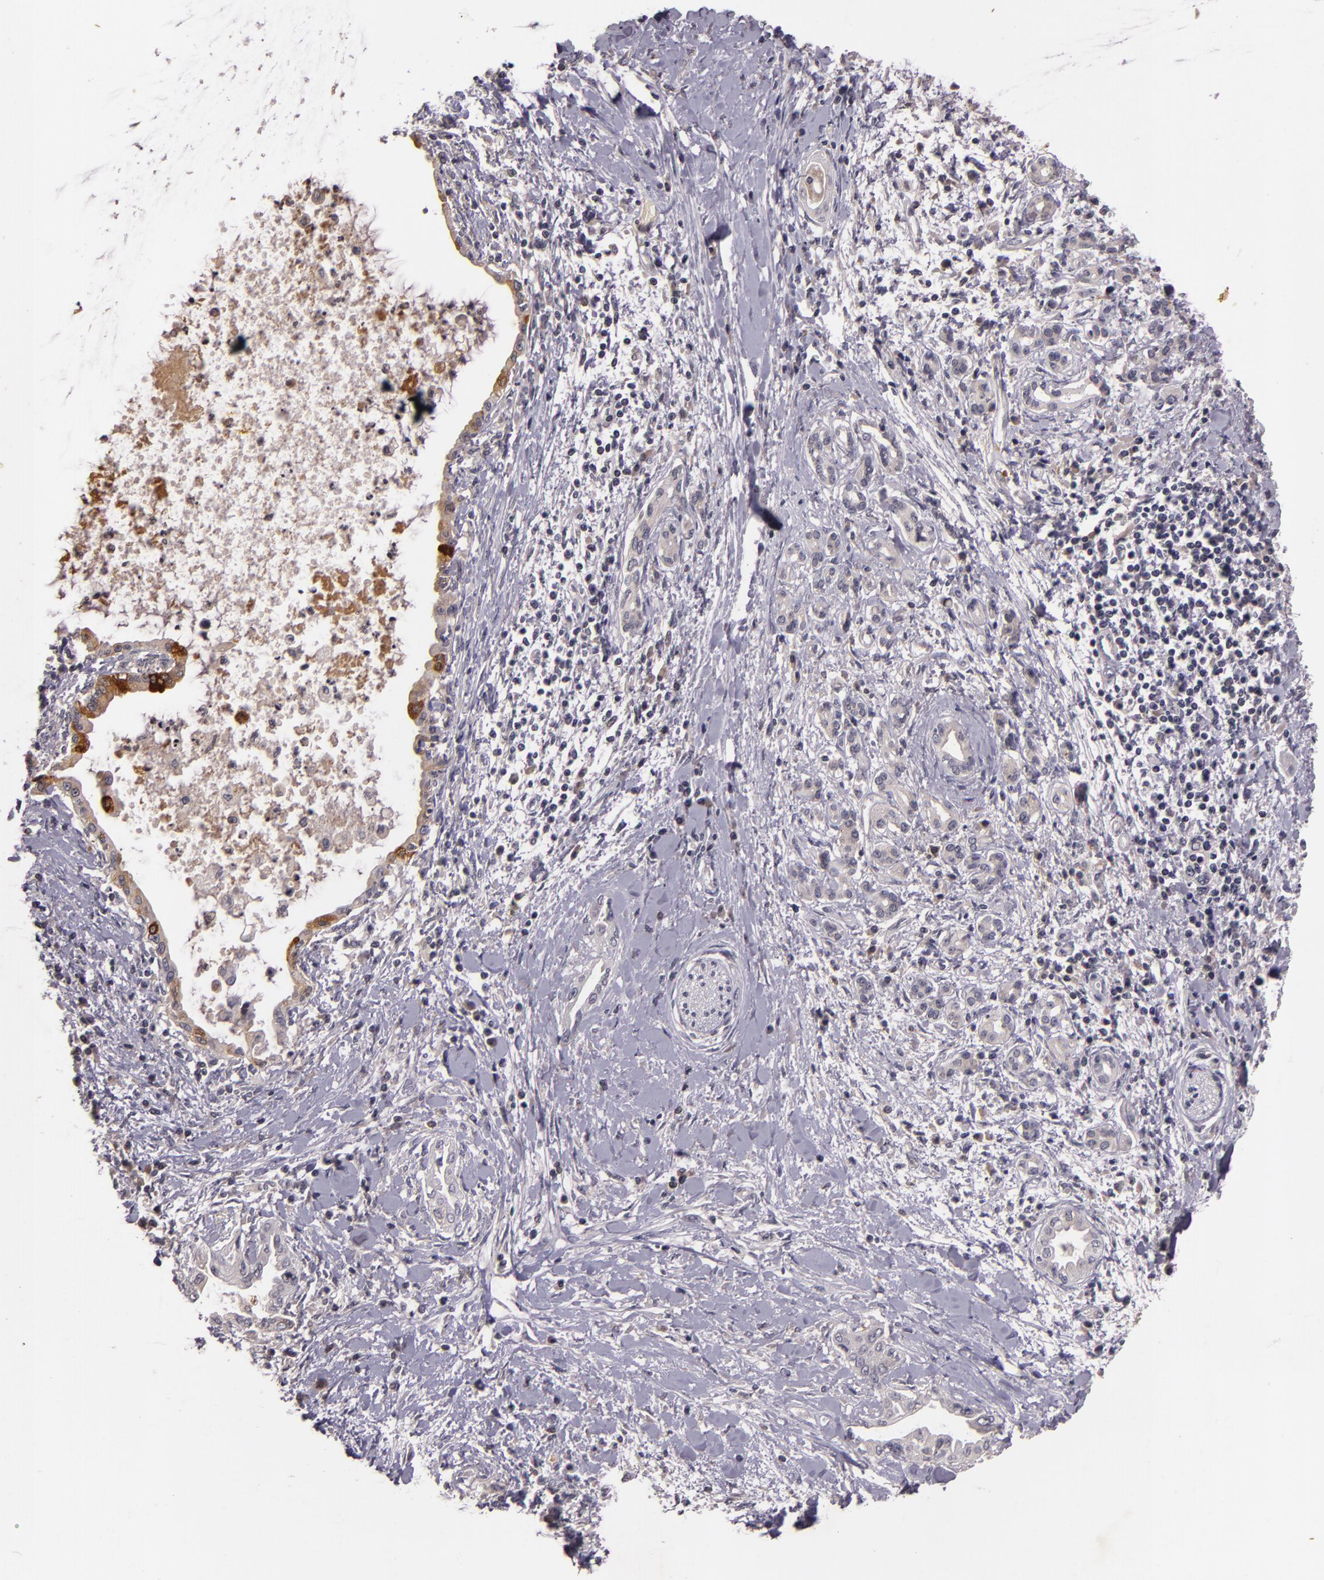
{"staining": {"intensity": "moderate", "quantity": "25%-75%", "location": "cytoplasmic/membranous"}, "tissue": "pancreatic cancer", "cell_type": "Tumor cells", "image_type": "cancer", "snomed": [{"axis": "morphology", "description": "Adenocarcinoma, NOS"}, {"axis": "topography", "description": "Pancreas"}], "caption": "DAB immunohistochemical staining of human adenocarcinoma (pancreatic) reveals moderate cytoplasmic/membranous protein expression in approximately 25%-75% of tumor cells. The staining is performed using DAB (3,3'-diaminobenzidine) brown chromogen to label protein expression. The nuclei are counter-stained blue using hematoxylin.", "gene": "TFF1", "patient": {"sex": "female", "age": 64}}